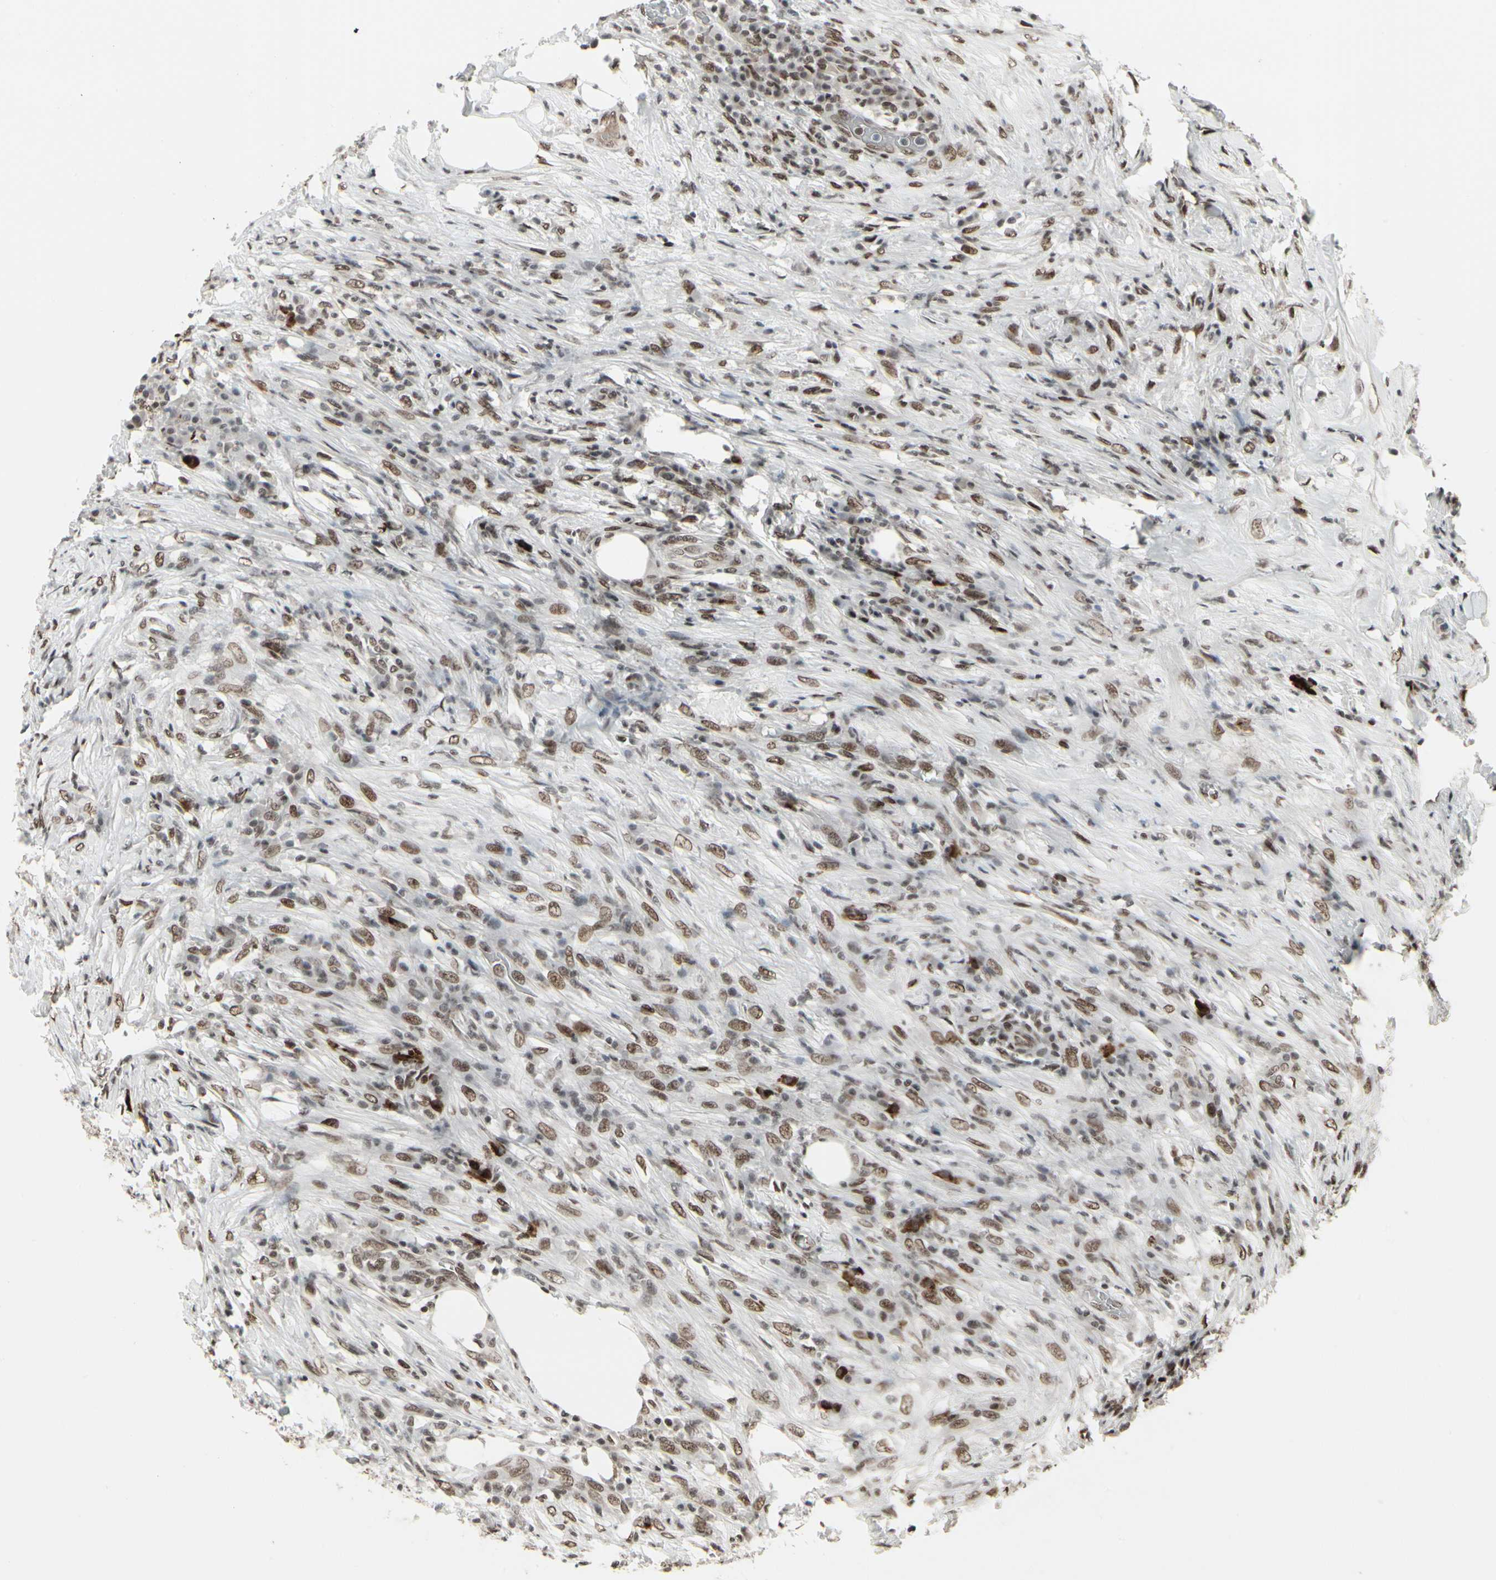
{"staining": {"intensity": "moderate", "quantity": ">75%", "location": "nuclear"}, "tissue": "colorectal cancer", "cell_type": "Tumor cells", "image_type": "cancer", "snomed": [{"axis": "morphology", "description": "Adenocarcinoma, NOS"}, {"axis": "topography", "description": "Colon"}], "caption": "Human colorectal adenocarcinoma stained for a protein (brown) reveals moderate nuclear positive positivity in about >75% of tumor cells.", "gene": "HMG20A", "patient": {"sex": "male", "age": 71}}